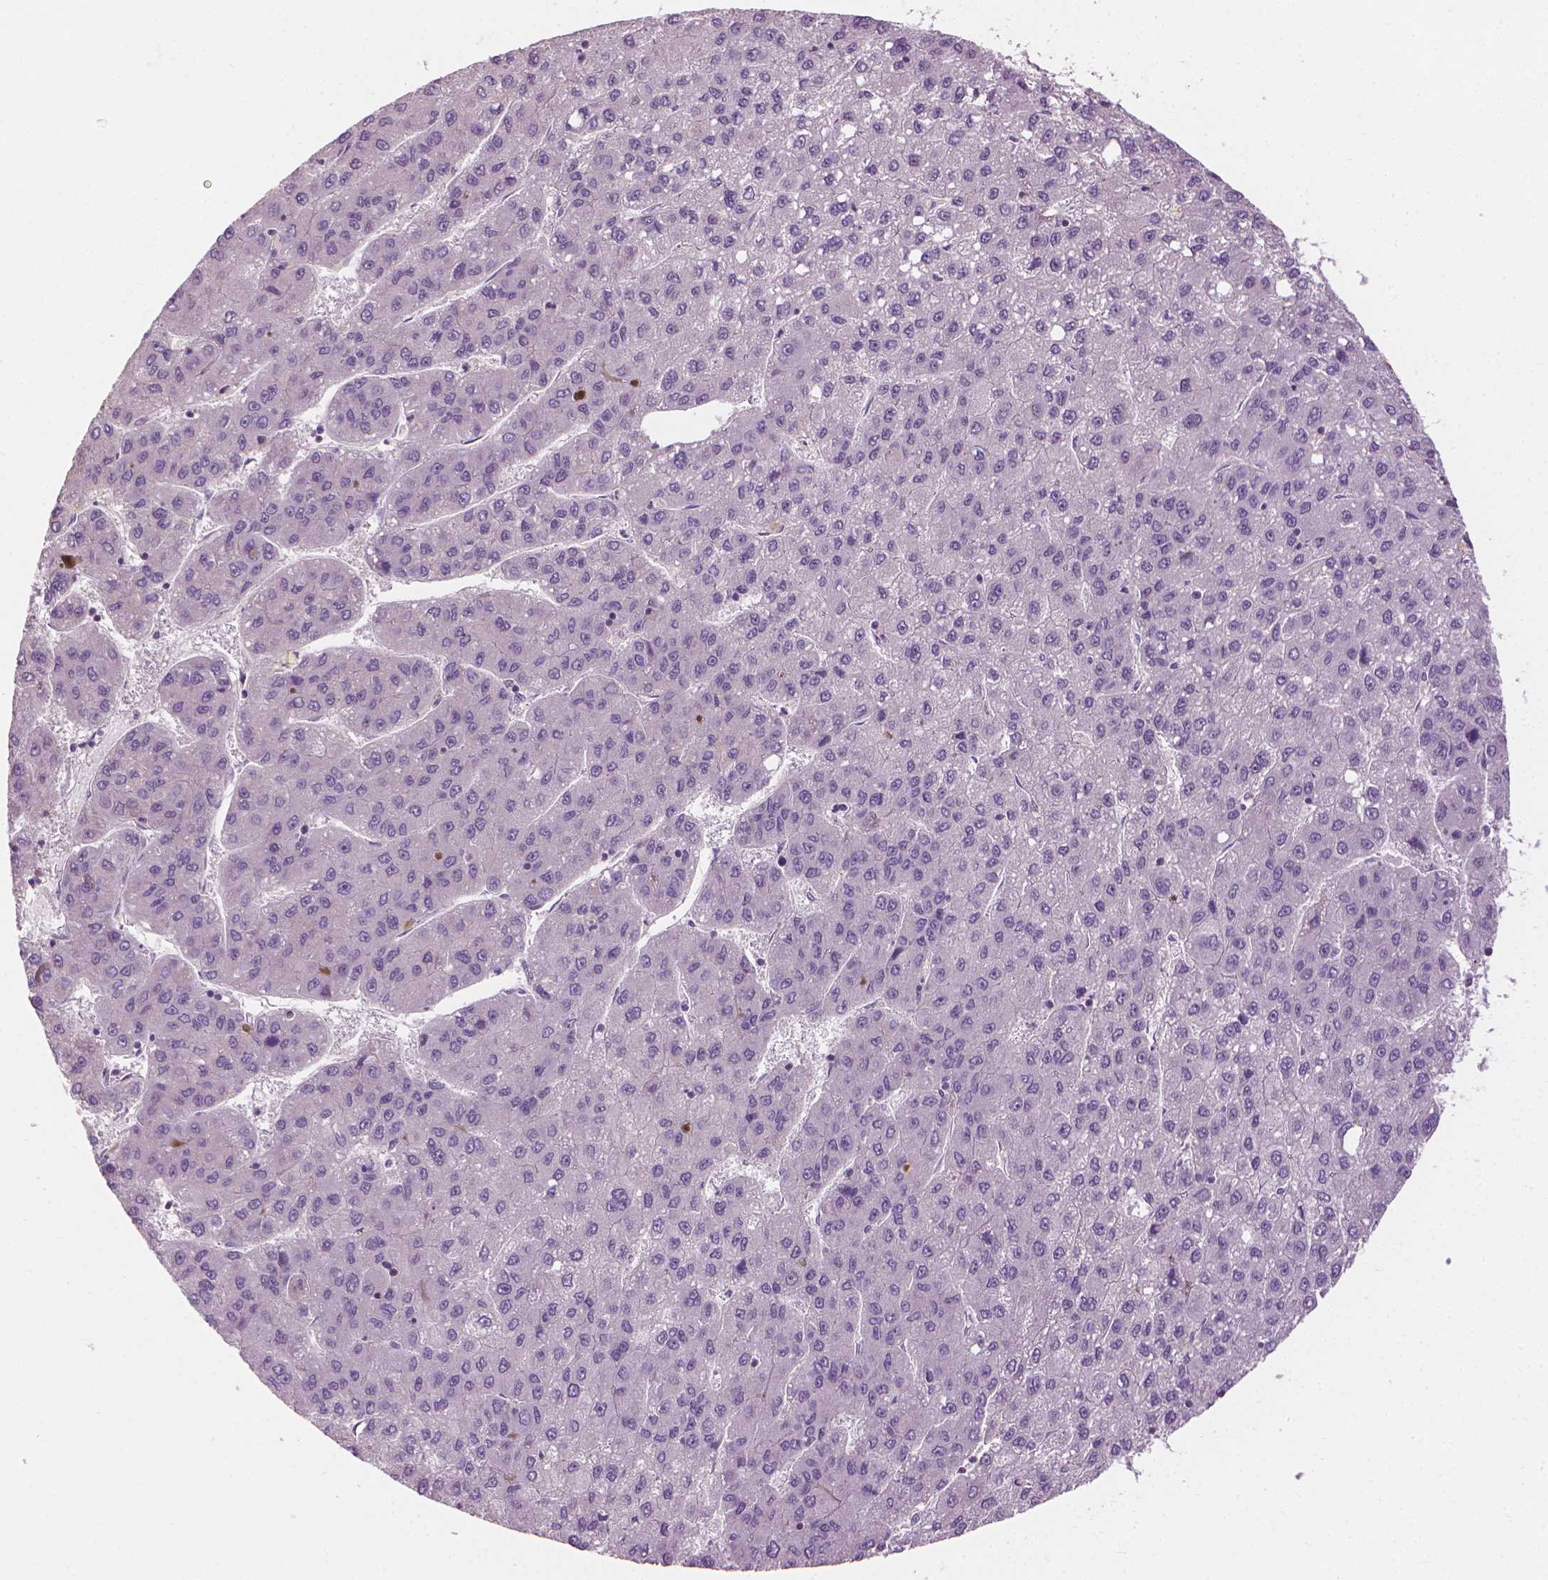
{"staining": {"intensity": "negative", "quantity": "none", "location": "none"}, "tissue": "liver cancer", "cell_type": "Tumor cells", "image_type": "cancer", "snomed": [{"axis": "morphology", "description": "Carcinoma, Hepatocellular, NOS"}, {"axis": "topography", "description": "Liver"}], "caption": "This is an IHC histopathology image of liver hepatocellular carcinoma. There is no expression in tumor cells.", "gene": "SAXO2", "patient": {"sex": "female", "age": 82}}